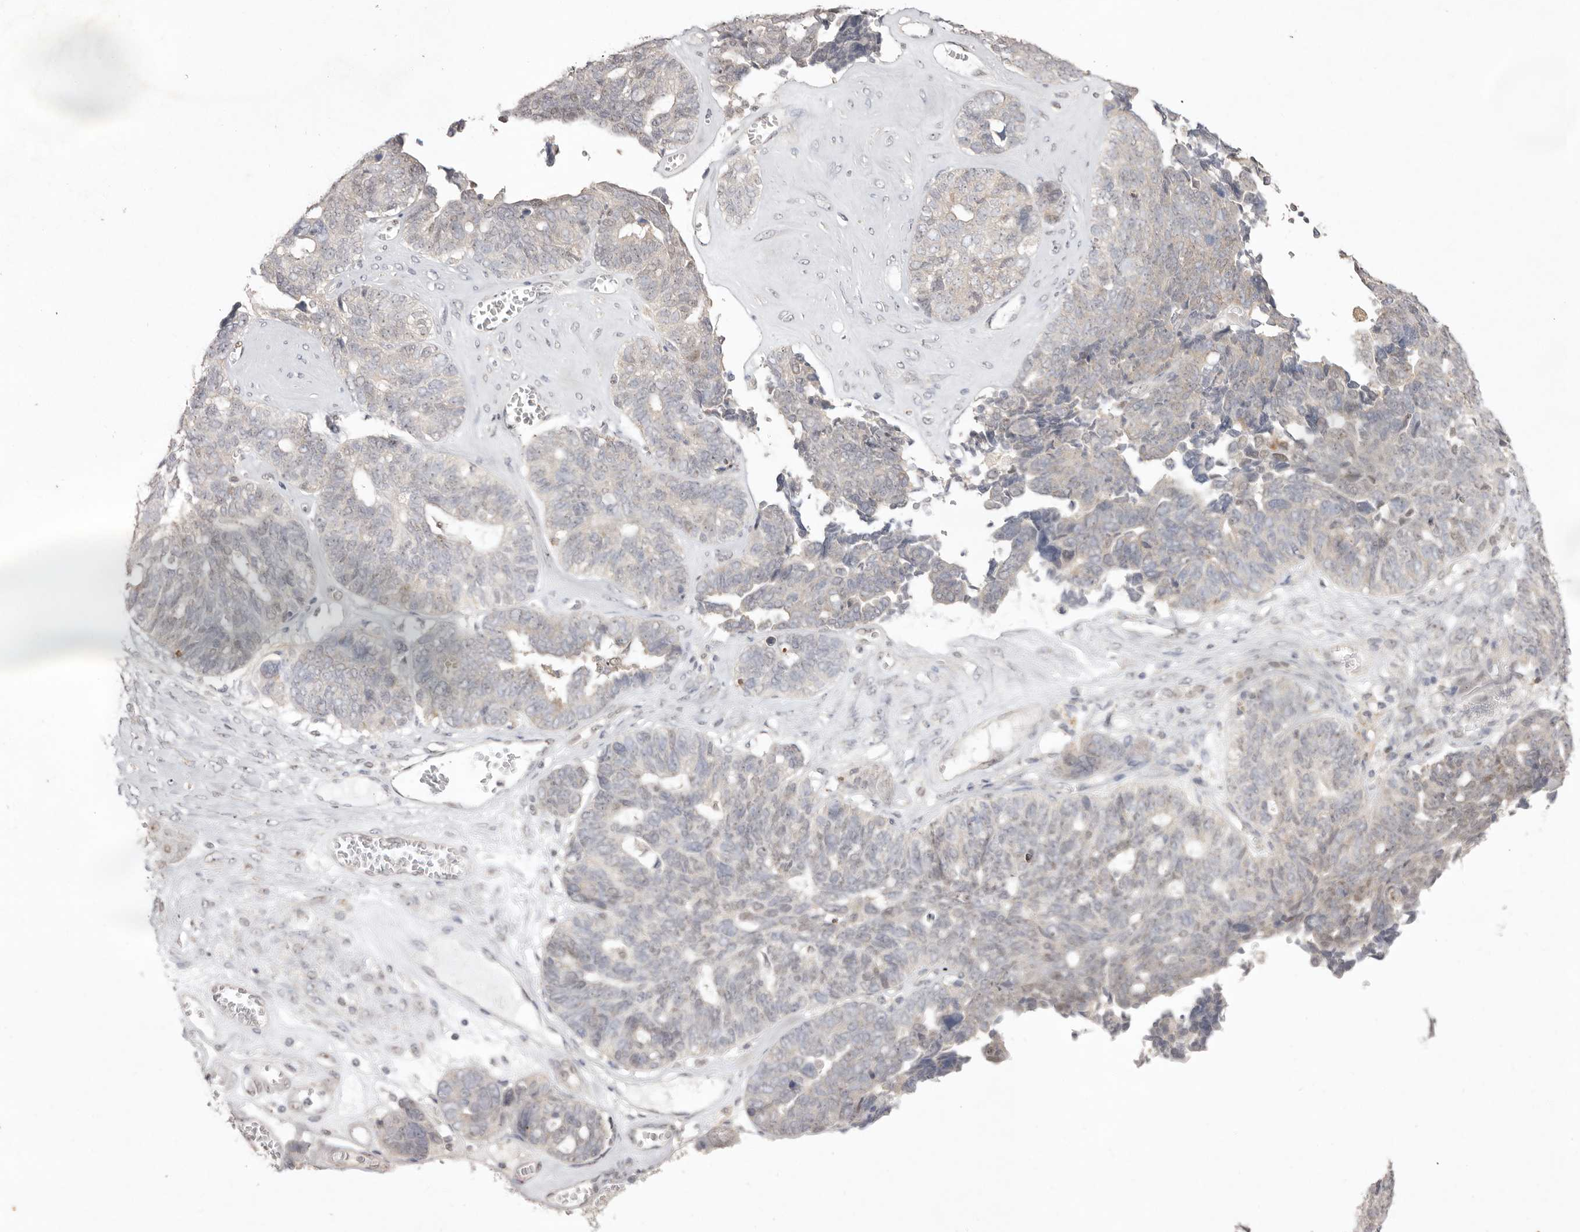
{"staining": {"intensity": "weak", "quantity": "<25%", "location": "nuclear"}, "tissue": "ovarian cancer", "cell_type": "Tumor cells", "image_type": "cancer", "snomed": [{"axis": "morphology", "description": "Cystadenocarcinoma, serous, NOS"}, {"axis": "topography", "description": "Ovary"}], "caption": "A histopathology image of human ovarian serous cystadenocarcinoma is negative for staining in tumor cells. (DAB (3,3'-diaminobenzidine) immunohistochemistry (IHC), high magnification).", "gene": "TADA1", "patient": {"sex": "female", "age": 79}}